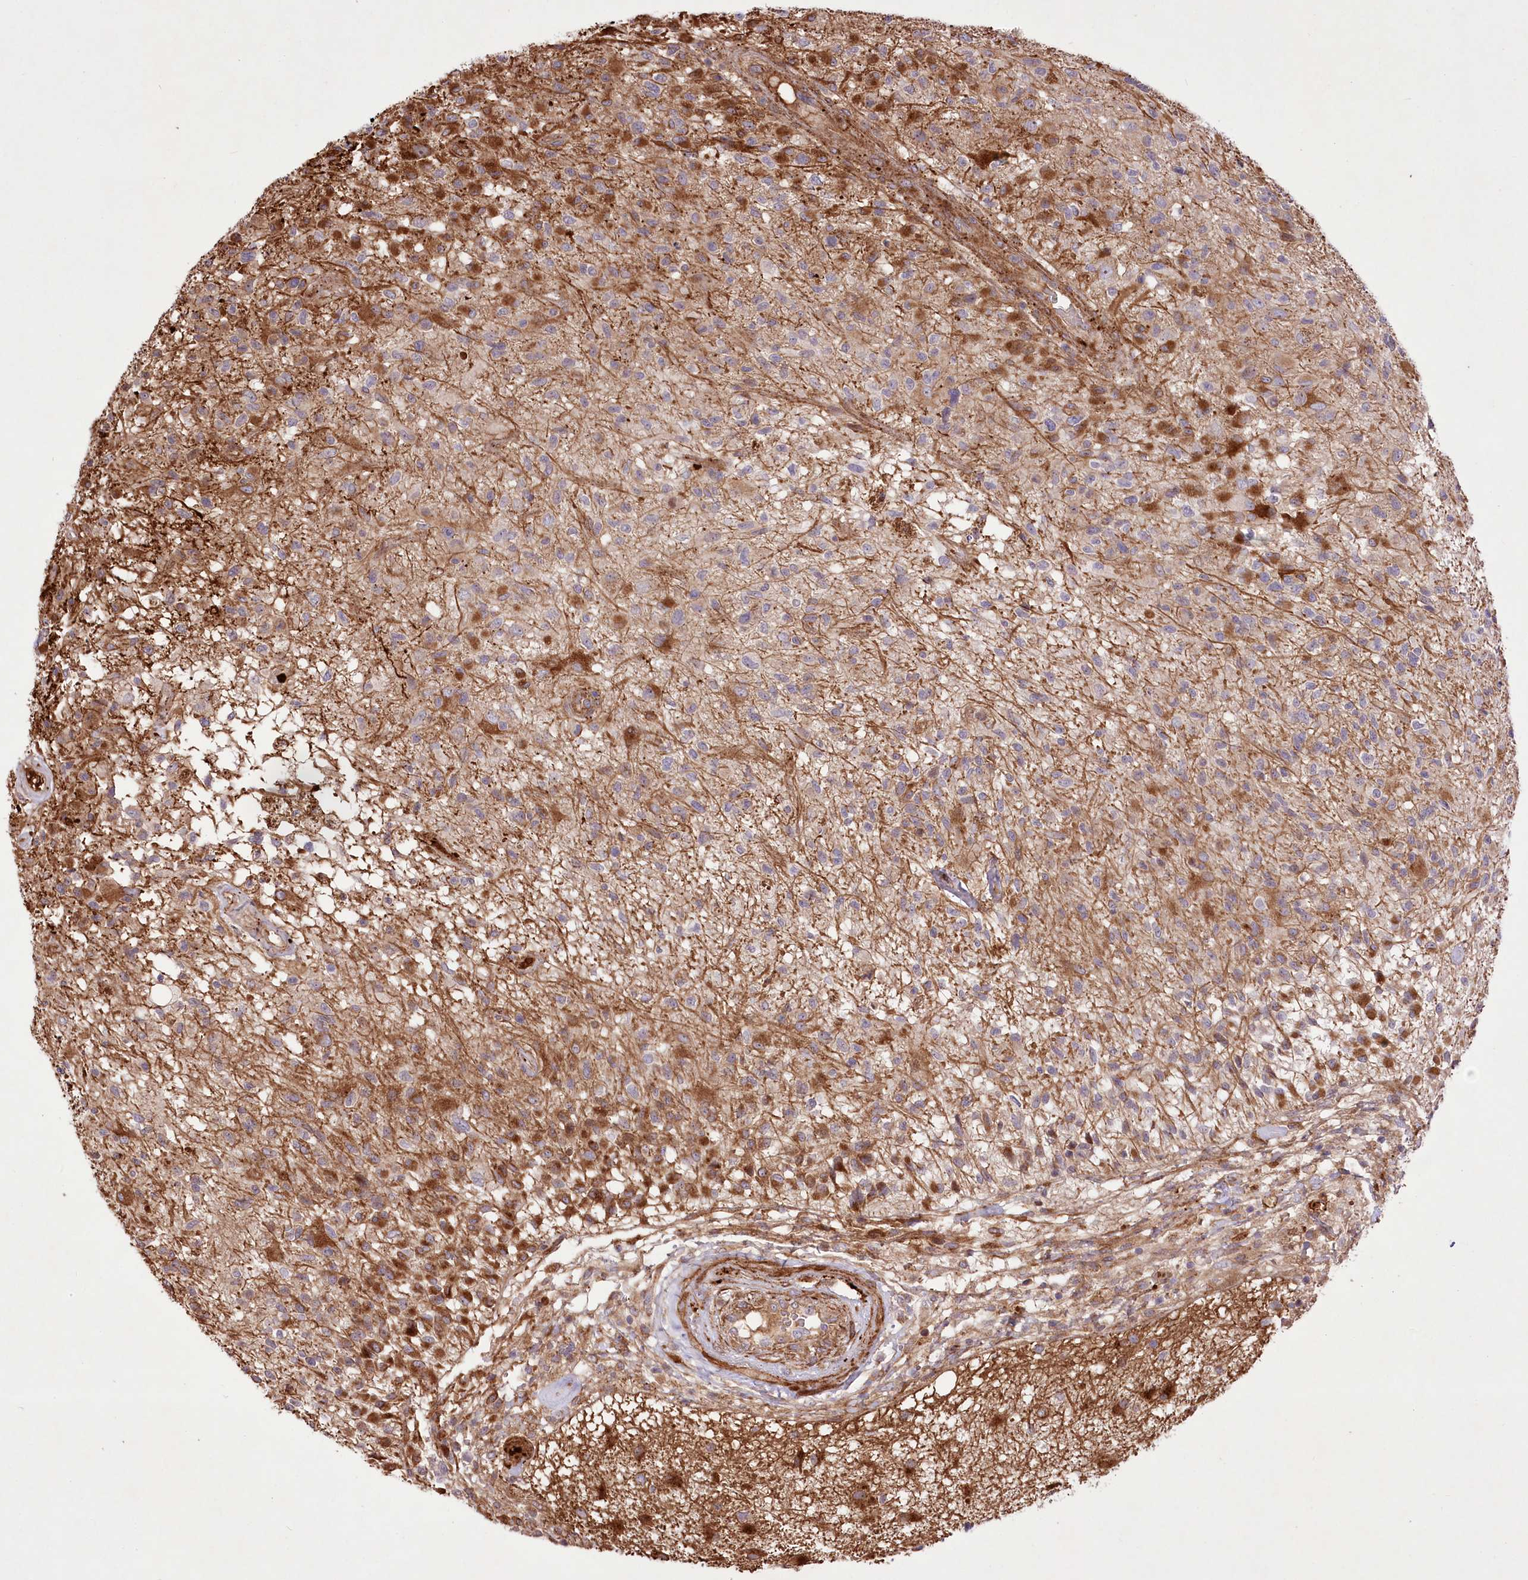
{"staining": {"intensity": "moderate", "quantity": "25%-75%", "location": "cytoplasmic/membranous"}, "tissue": "glioma", "cell_type": "Tumor cells", "image_type": "cancer", "snomed": [{"axis": "morphology", "description": "Glioma, malignant, High grade"}, {"axis": "morphology", "description": "Glioblastoma, NOS"}, {"axis": "topography", "description": "Brain"}], "caption": "Human glioma stained with a protein marker displays moderate staining in tumor cells.", "gene": "RNF24", "patient": {"sex": "male", "age": 60}}